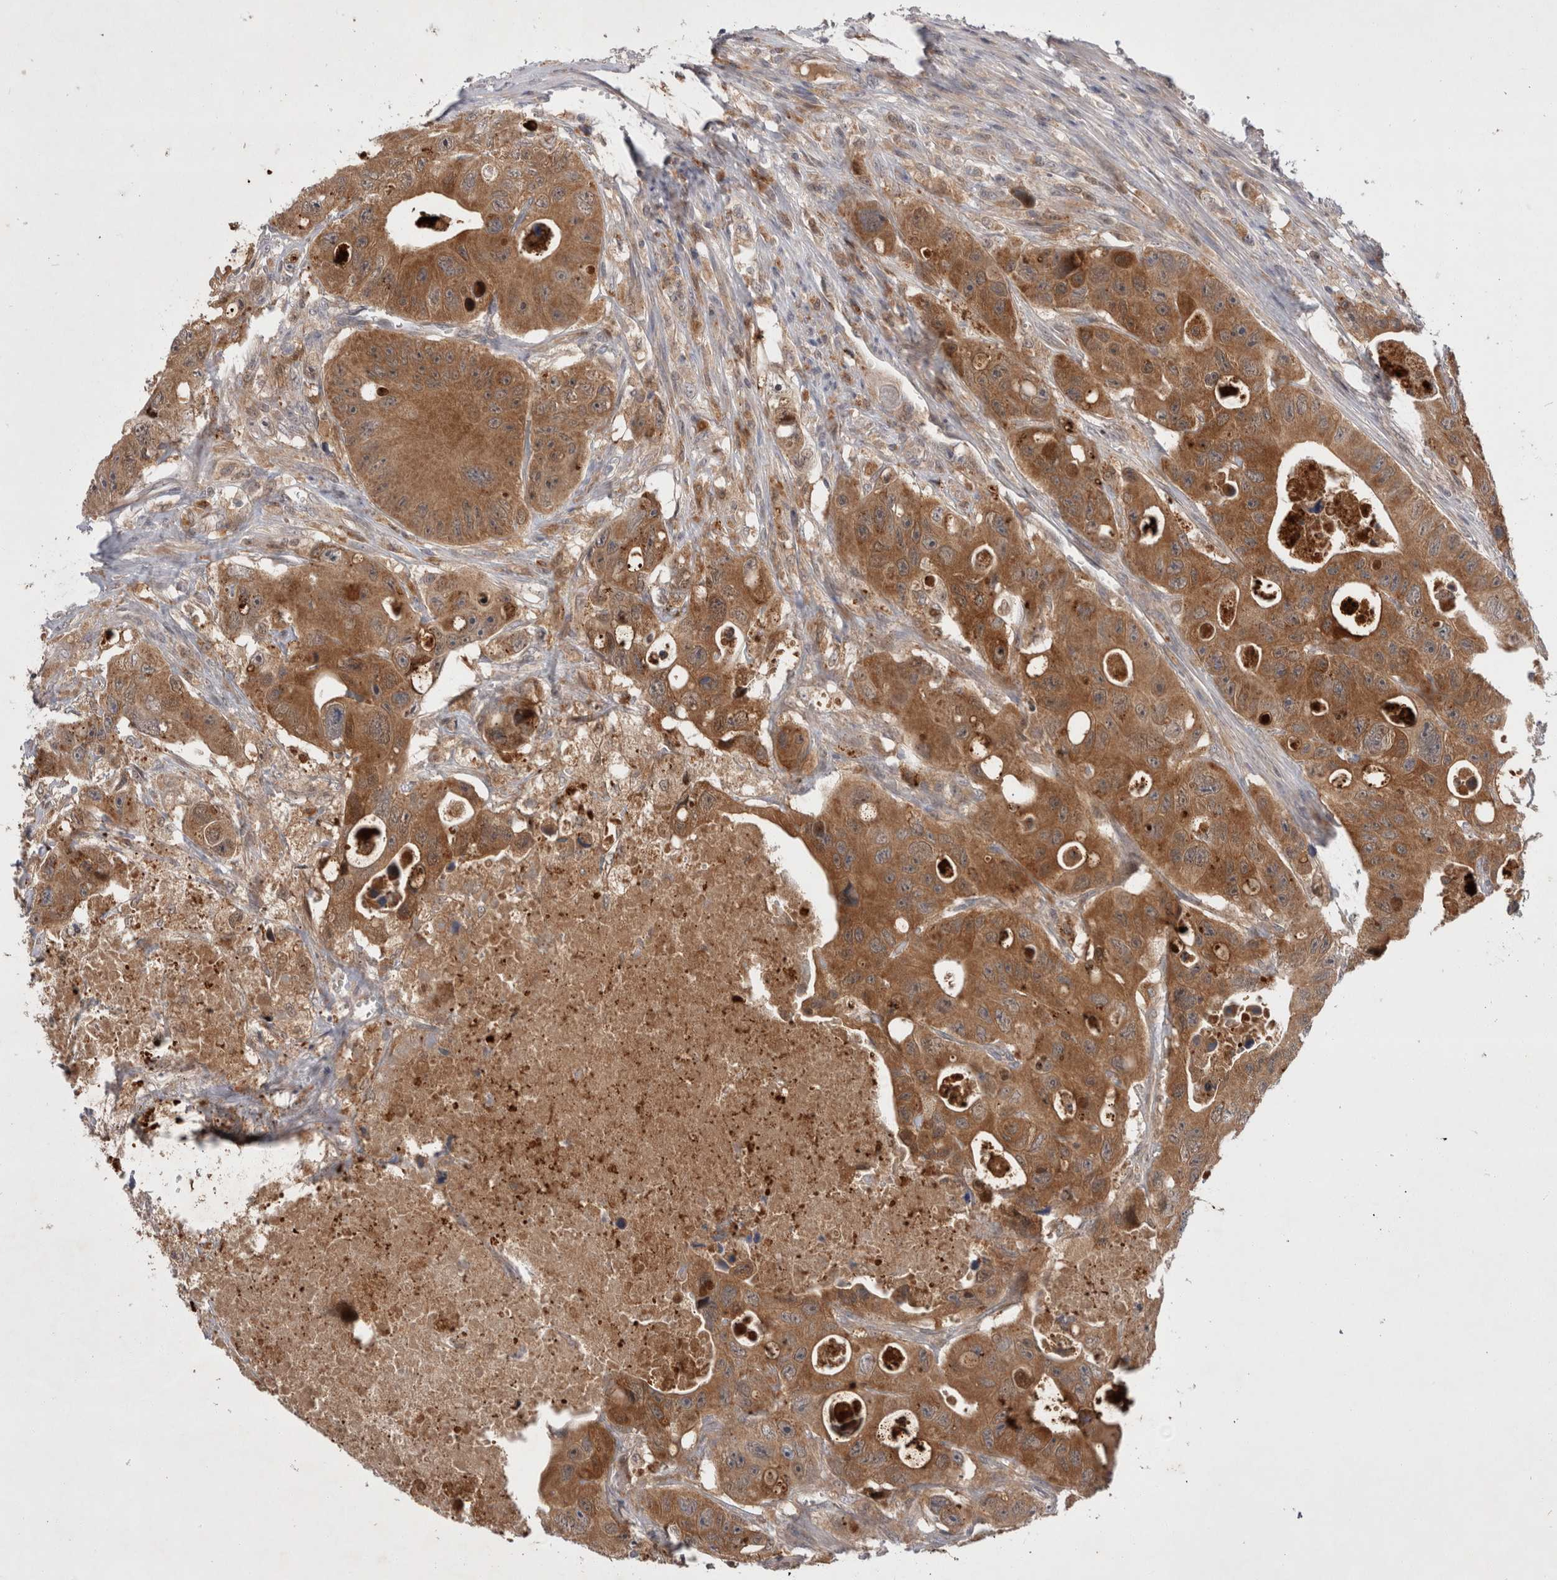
{"staining": {"intensity": "moderate", "quantity": ">75%", "location": "cytoplasmic/membranous"}, "tissue": "colorectal cancer", "cell_type": "Tumor cells", "image_type": "cancer", "snomed": [{"axis": "morphology", "description": "Adenocarcinoma, NOS"}, {"axis": "topography", "description": "Colon"}], "caption": "Moderate cytoplasmic/membranous staining for a protein is present in approximately >75% of tumor cells of colorectal adenocarcinoma using immunohistochemistry (IHC).", "gene": "MRPL37", "patient": {"sex": "female", "age": 46}}